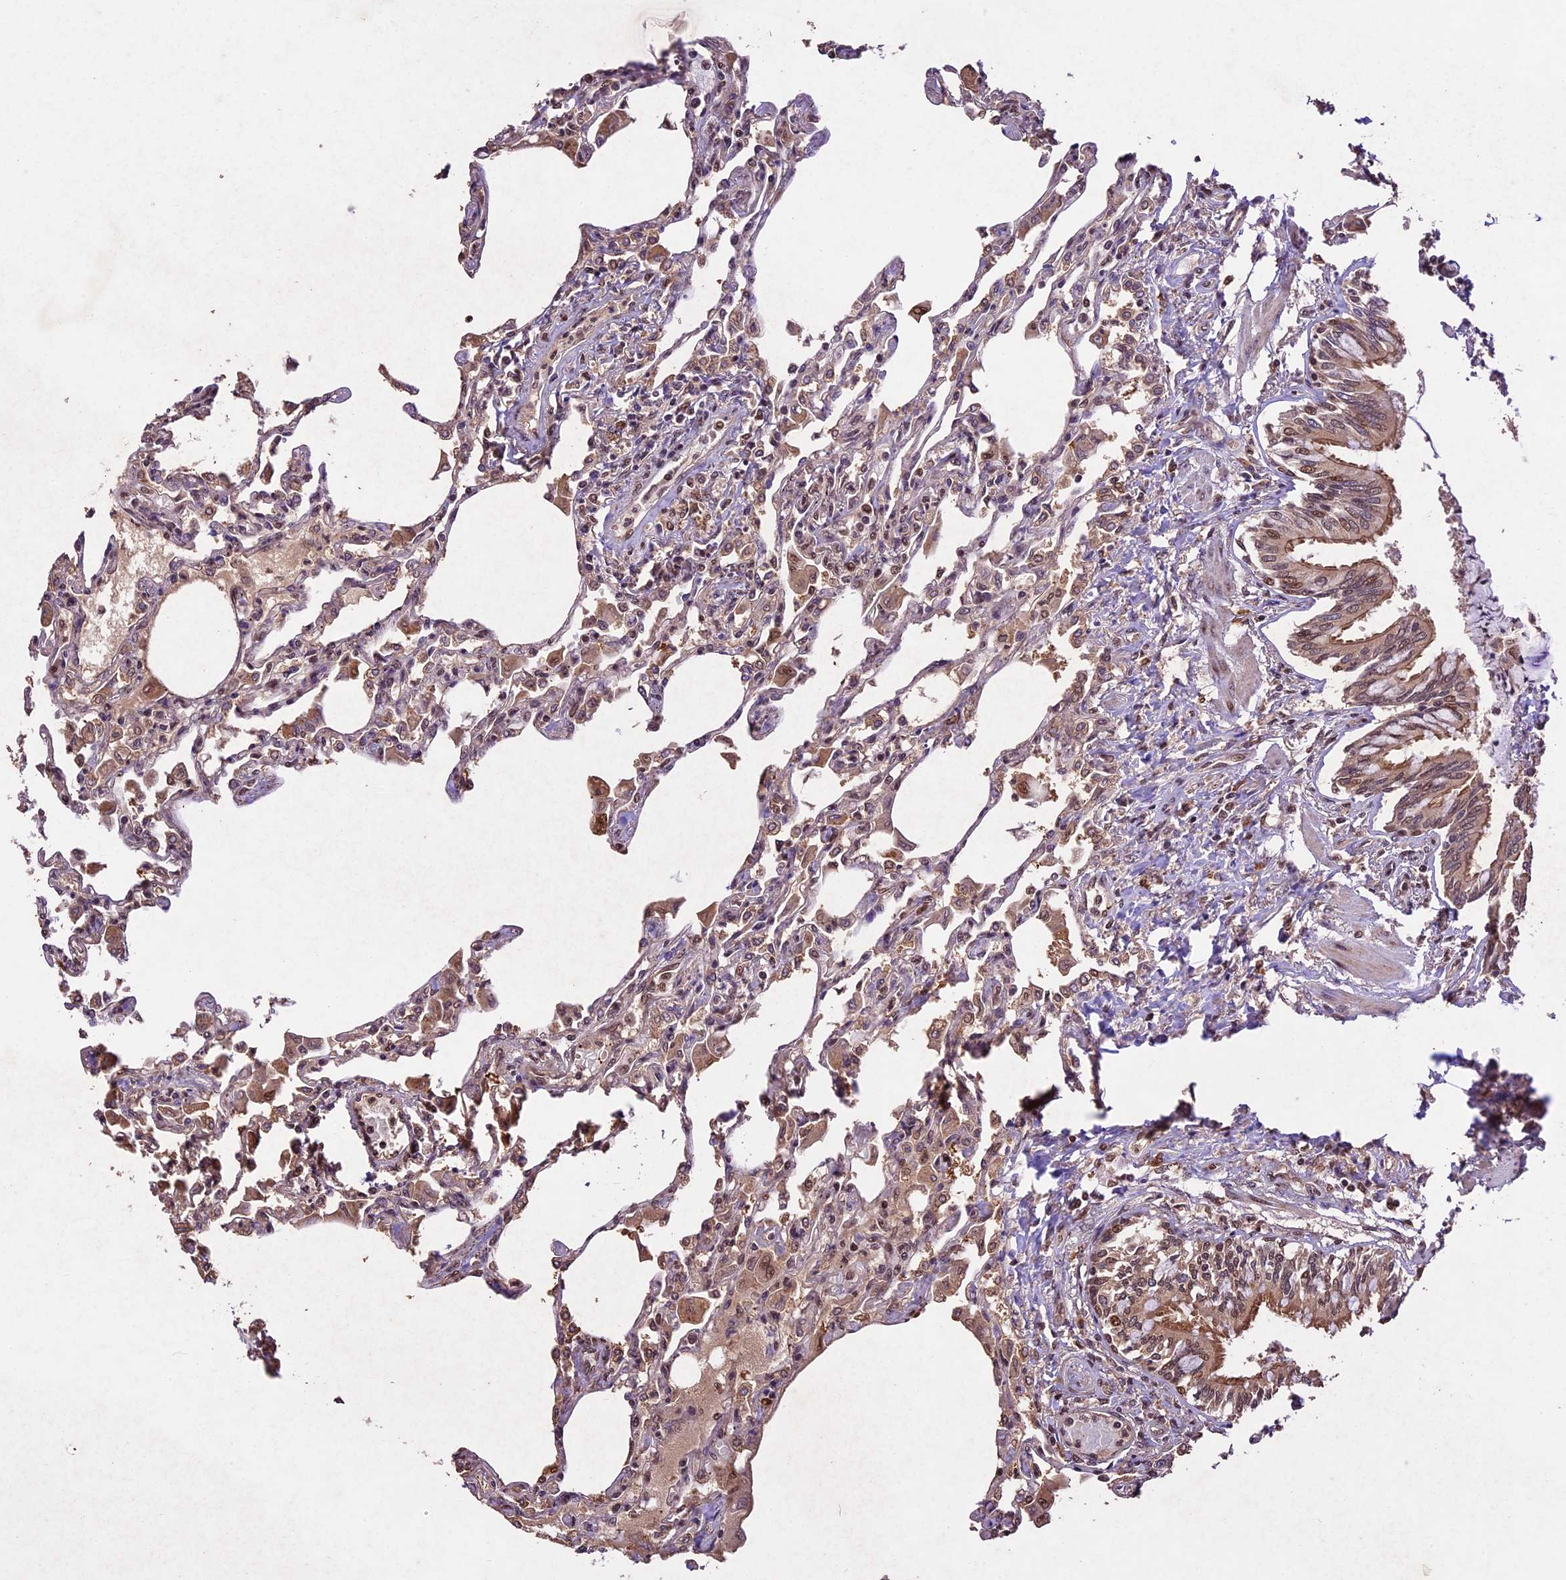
{"staining": {"intensity": "weak", "quantity": "25%-75%", "location": "cytoplasmic/membranous"}, "tissue": "lung", "cell_type": "Alveolar cells", "image_type": "normal", "snomed": [{"axis": "morphology", "description": "Normal tissue, NOS"}, {"axis": "topography", "description": "Bronchus"}, {"axis": "topography", "description": "Lung"}], "caption": "IHC histopathology image of normal lung: lung stained using immunohistochemistry demonstrates low levels of weak protein expression localized specifically in the cytoplasmic/membranous of alveolar cells, appearing as a cytoplasmic/membranous brown color.", "gene": "CDKN2AIP", "patient": {"sex": "female", "age": 49}}